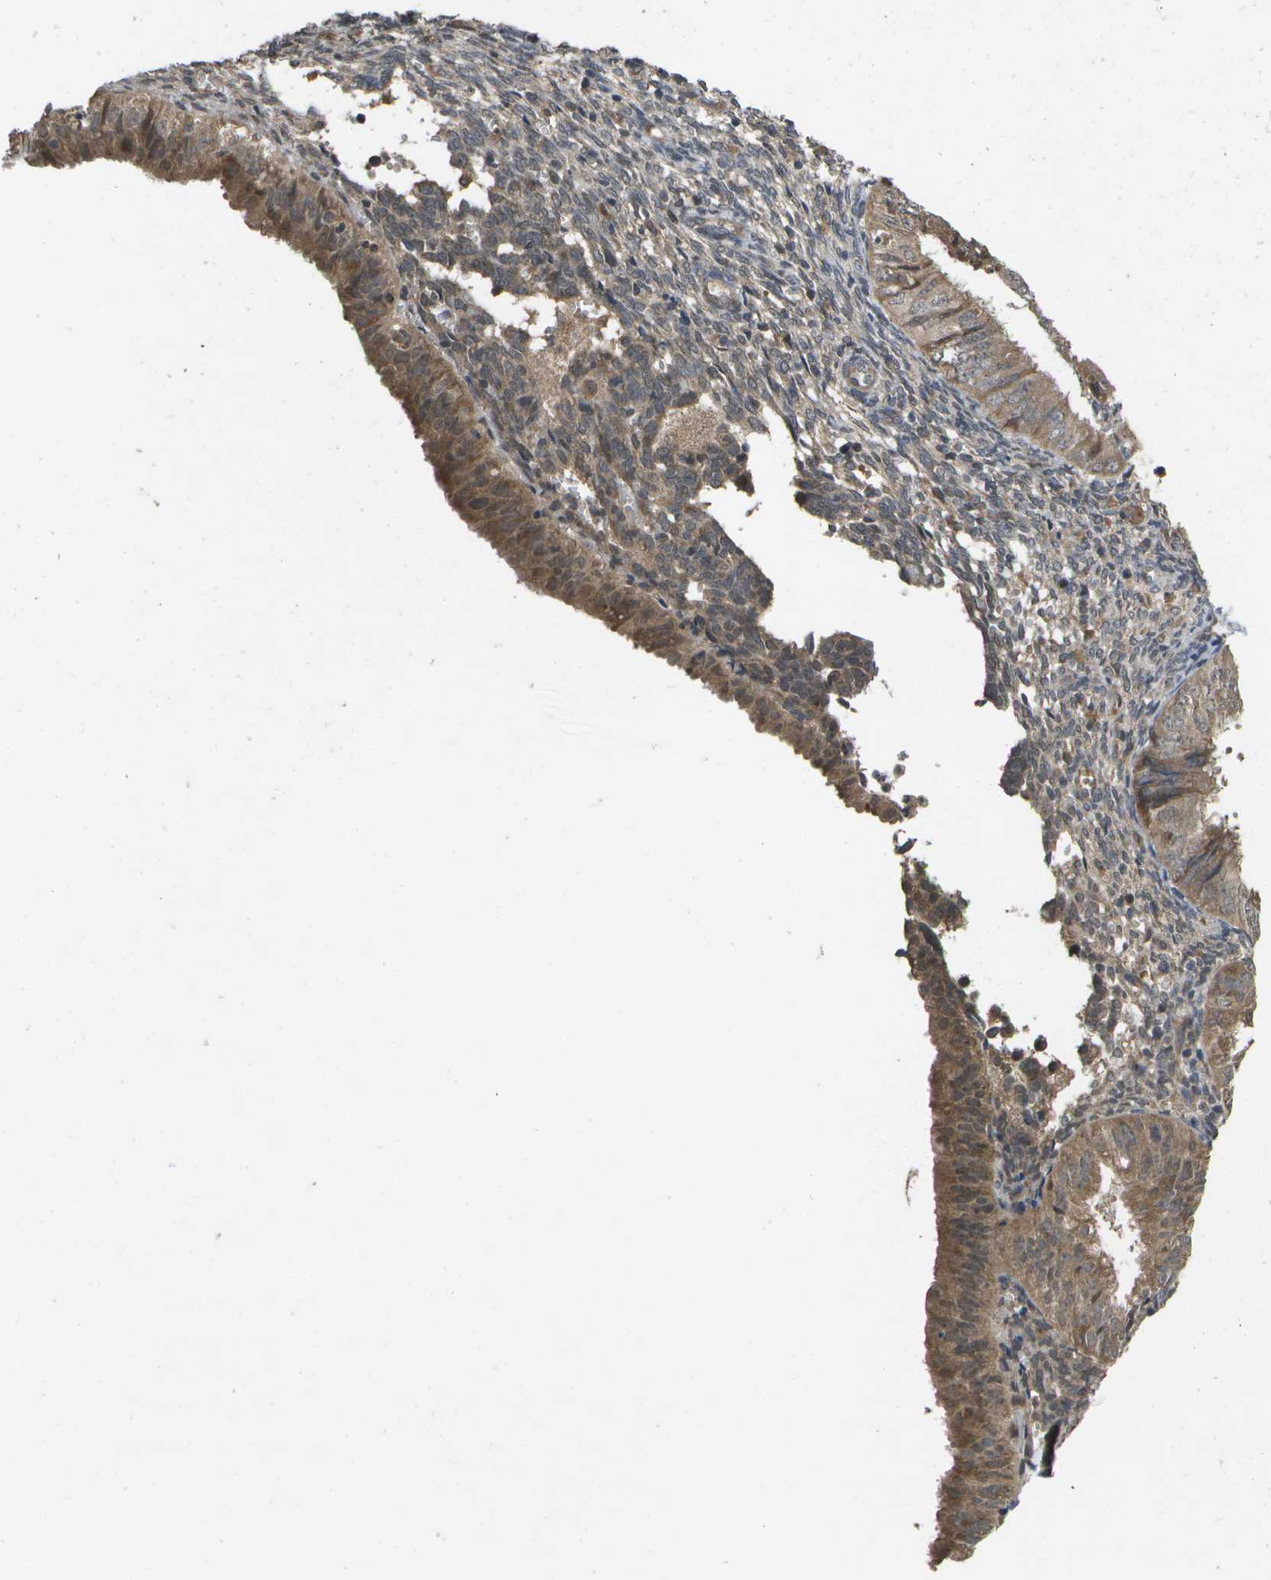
{"staining": {"intensity": "moderate", "quantity": ">75%", "location": "cytoplasmic/membranous"}, "tissue": "endometrial cancer", "cell_type": "Tumor cells", "image_type": "cancer", "snomed": [{"axis": "morphology", "description": "Normal tissue, NOS"}, {"axis": "morphology", "description": "Adenocarcinoma, NOS"}, {"axis": "topography", "description": "Endometrium"}], "caption": "Immunohistochemical staining of human endometrial cancer (adenocarcinoma) shows medium levels of moderate cytoplasmic/membranous staining in about >75% of tumor cells.", "gene": "ALAS1", "patient": {"sex": "female", "age": 53}}